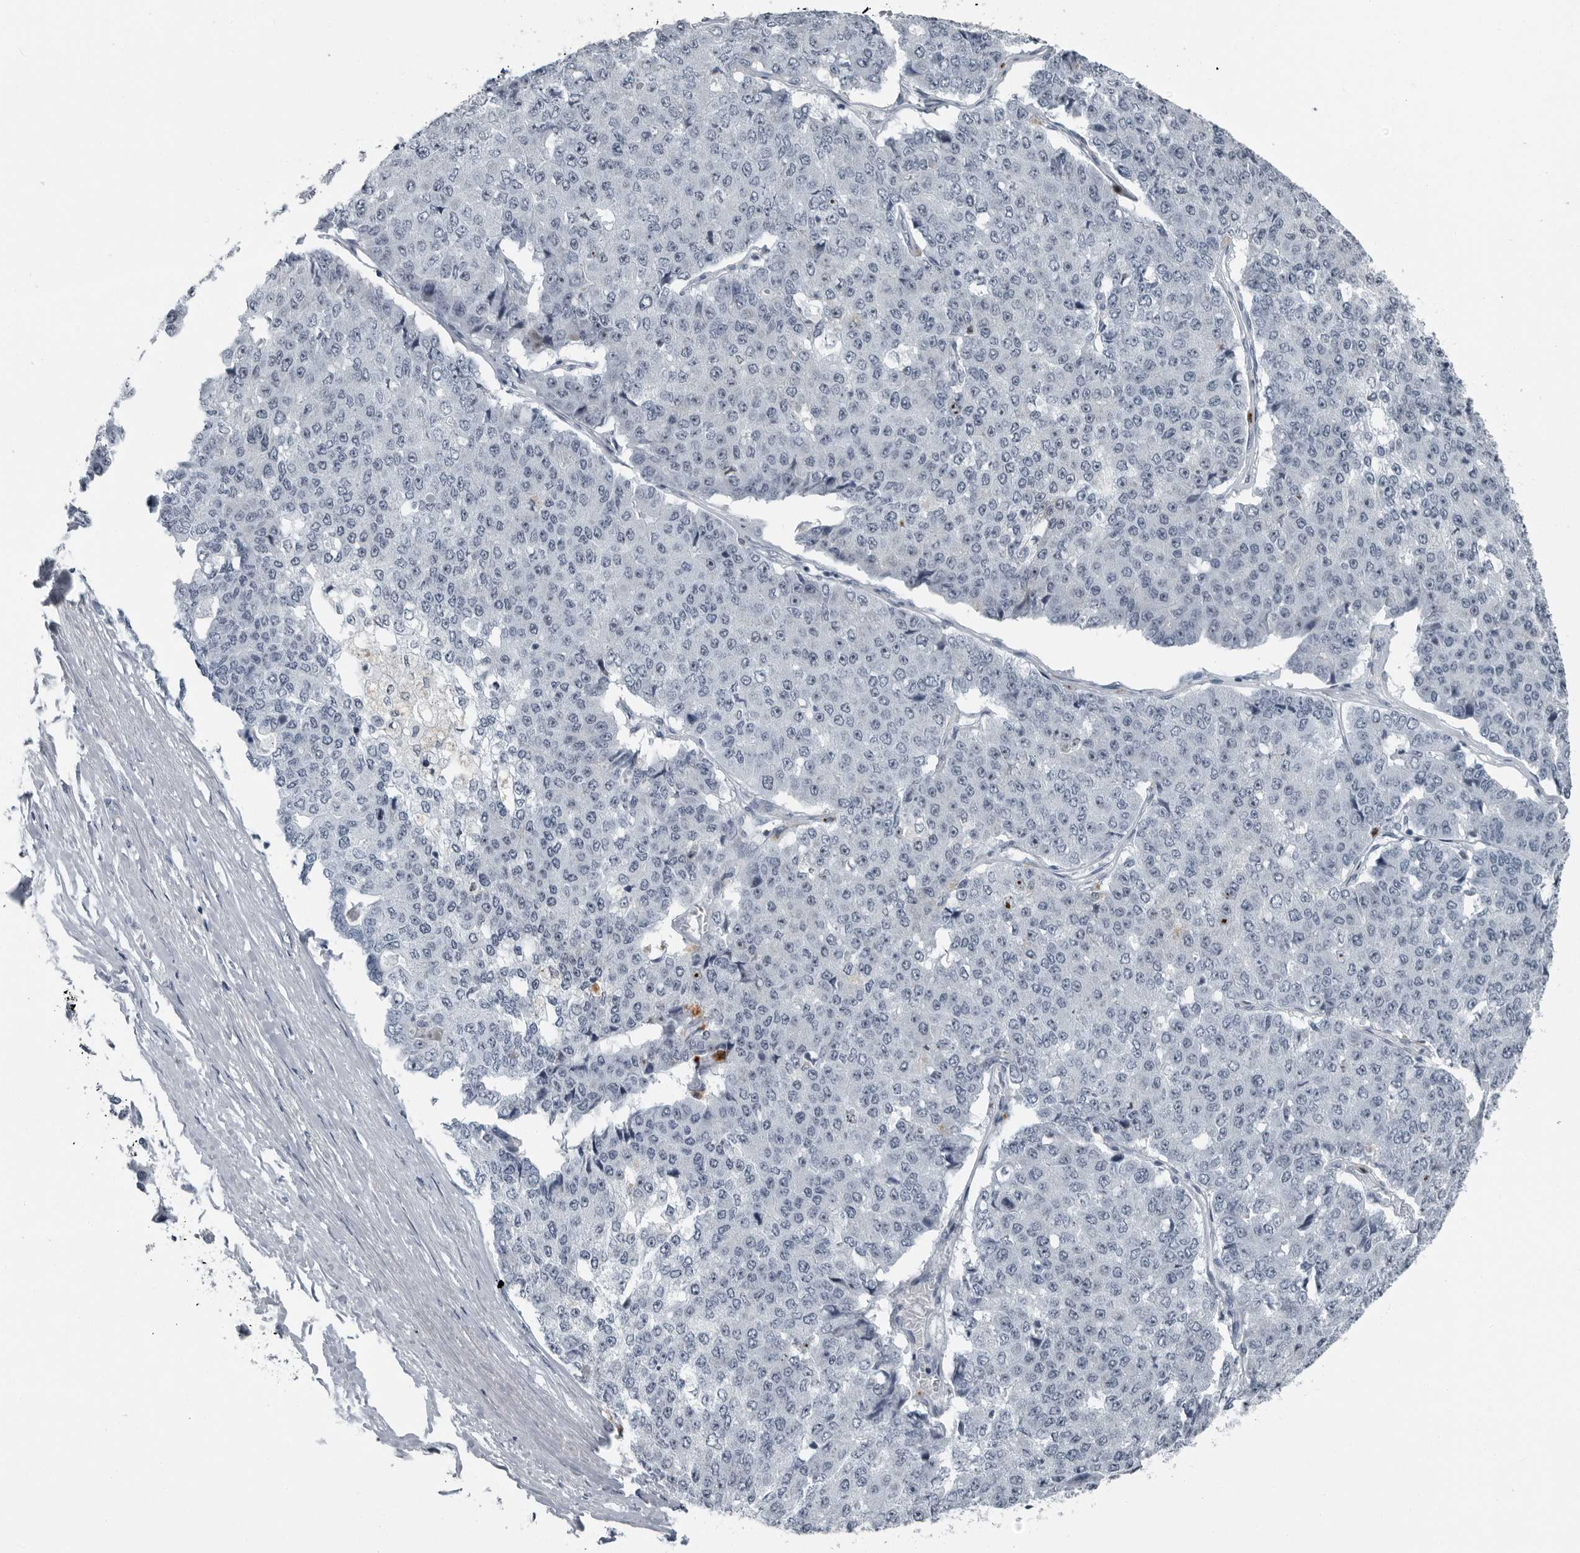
{"staining": {"intensity": "negative", "quantity": "none", "location": "none"}, "tissue": "pancreatic cancer", "cell_type": "Tumor cells", "image_type": "cancer", "snomed": [{"axis": "morphology", "description": "Adenocarcinoma, NOS"}, {"axis": "topography", "description": "Pancreas"}], "caption": "This is a photomicrograph of immunohistochemistry staining of adenocarcinoma (pancreatic), which shows no expression in tumor cells.", "gene": "PDCD11", "patient": {"sex": "male", "age": 50}}